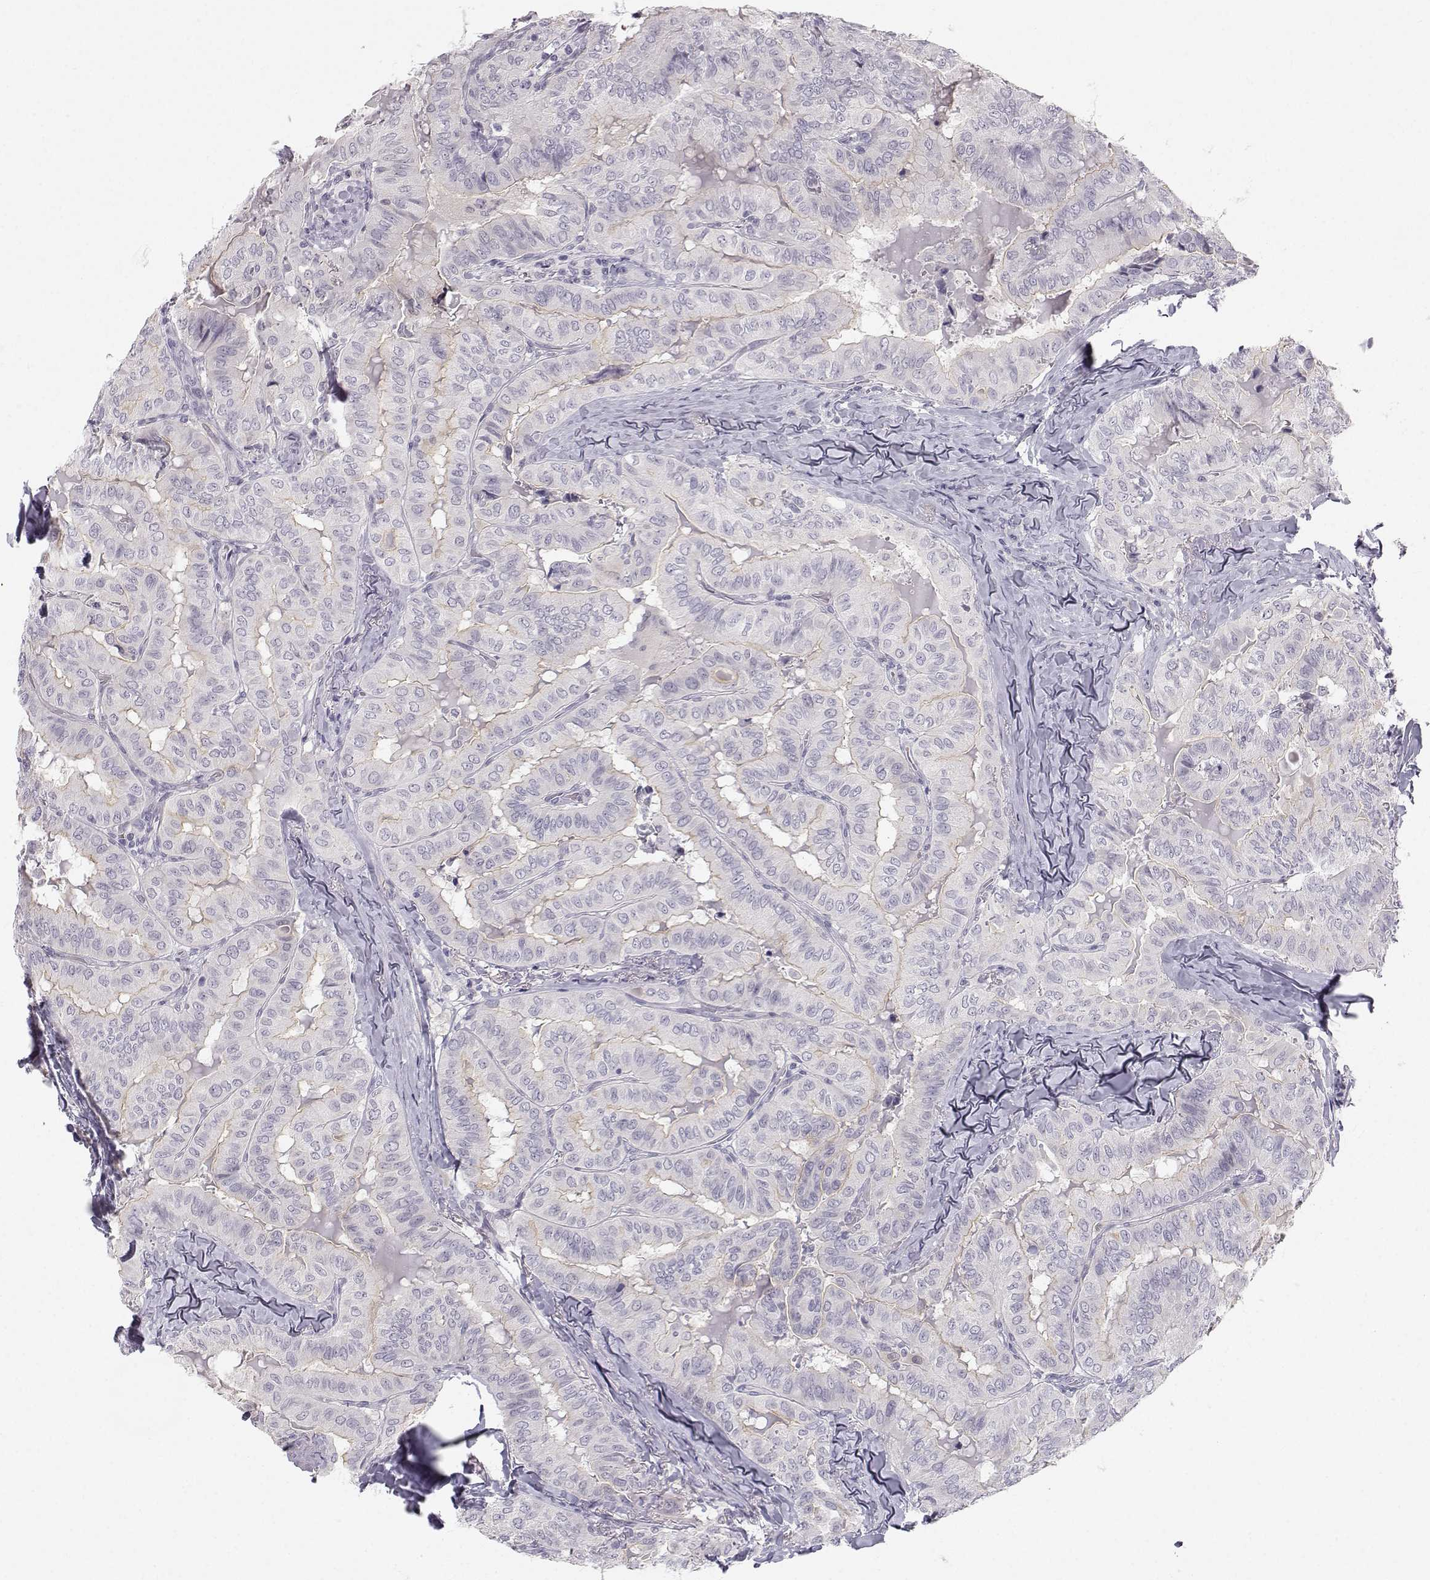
{"staining": {"intensity": "weak", "quantity": "25%-75%", "location": "cytoplasmic/membranous"}, "tissue": "thyroid cancer", "cell_type": "Tumor cells", "image_type": "cancer", "snomed": [{"axis": "morphology", "description": "Papillary adenocarcinoma, NOS"}, {"axis": "topography", "description": "Thyroid gland"}], "caption": "Immunohistochemical staining of human thyroid papillary adenocarcinoma demonstrates low levels of weak cytoplasmic/membranous staining in about 25%-75% of tumor cells. Using DAB (3,3'-diaminobenzidine) (brown) and hematoxylin (blue) stains, captured at high magnification using brightfield microscopy.", "gene": "ZNF185", "patient": {"sex": "female", "age": 68}}